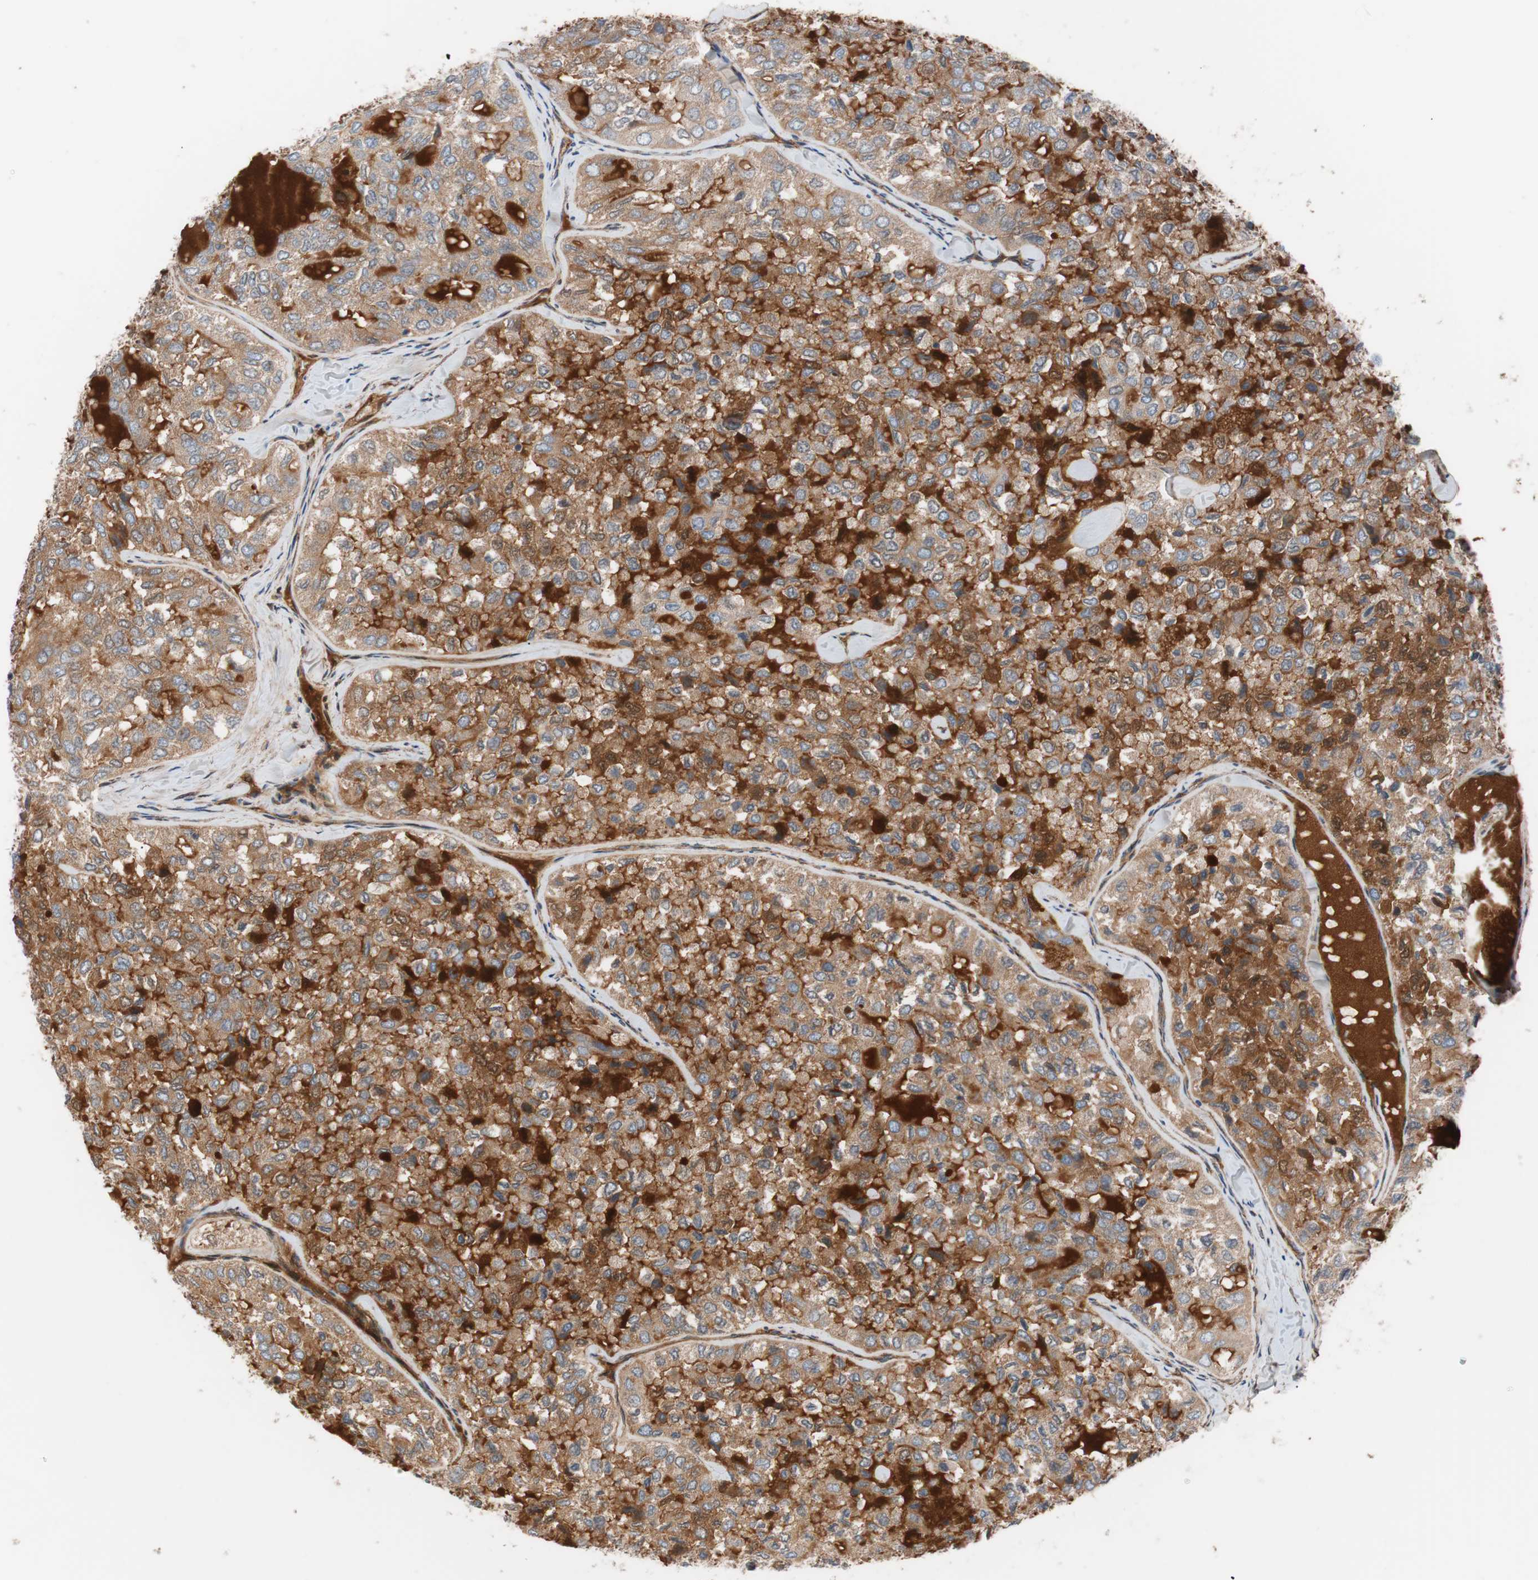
{"staining": {"intensity": "strong", "quantity": "25%-75%", "location": "cytoplasmic/membranous"}, "tissue": "thyroid cancer", "cell_type": "Tumor cells", "image_type": "cancer", "snomed": [{"axis": "morphology", "description": "Follicular adenoma carcinoma, NOS"}, {"axis": "topography", "description": "Thyroid gland"}], "caption": "DAB immunohistochemical staining of human thyroid cancer reveals strong cytoplasmic/membranous protein expression in approximately 25%-75% of tumor cells. (Stains: DAB (3,3'-diaminobenzidine) in brown, nuclei in blue, Microscopy: brightfield microscopy at high magnification).", "gene": "SPINT1", "patient": {"sex": "male", "age": 75}}